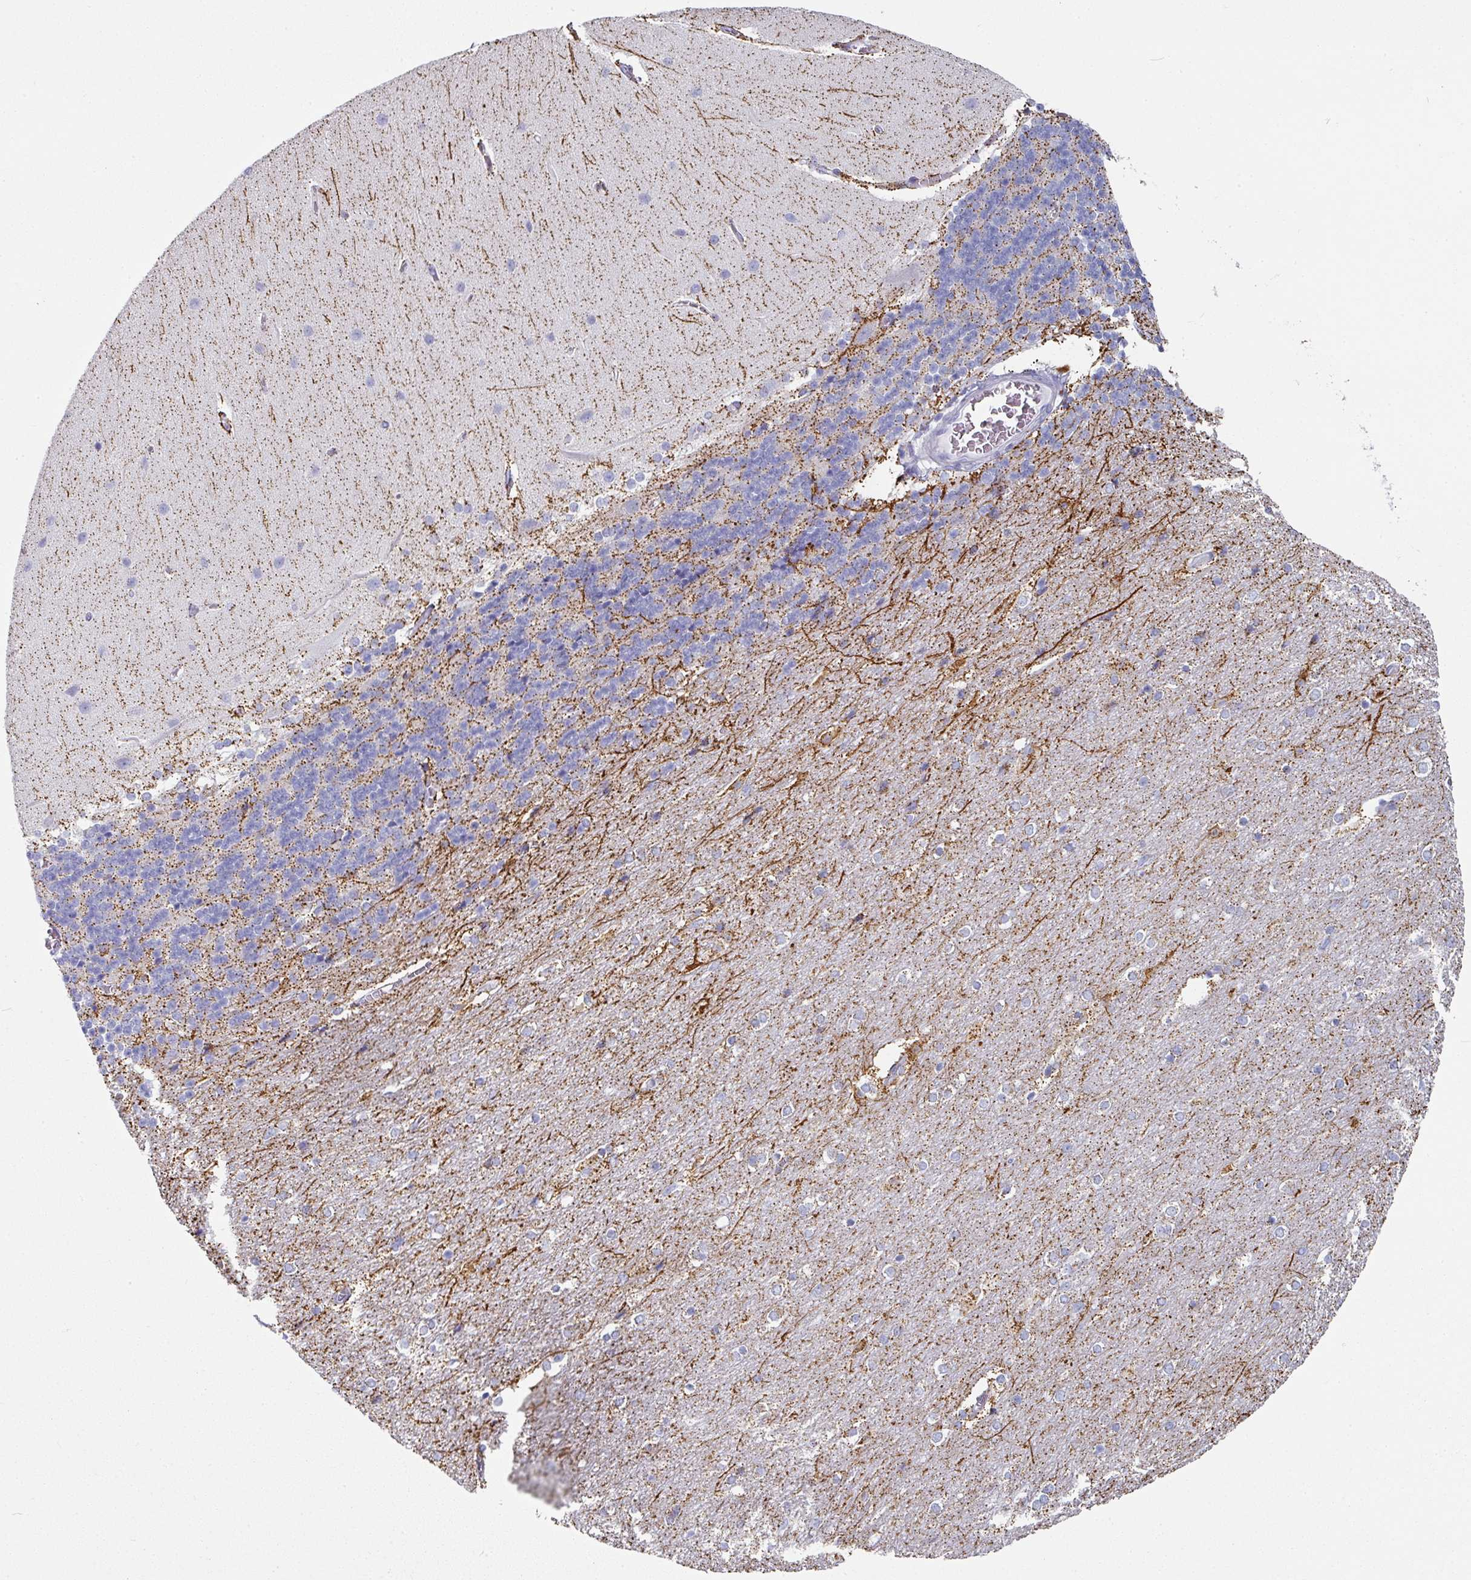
{"staining": {"intensity": "negative", "quantity": "none", "location": "none"}, "tissue": "cerebellum", "cell_type": "Cells in granular layer", "image_type": "normal", "snomed": [{"axis": "morphology", "description": "Normal tissue, NOS"}, {"axis": "topography", "description": "Cerebellum"}], "caption": "Immunohistochemistry (IHC) of unremarkable human cerebellum shows no staining in cells in granular layer. (DAB immunohistochemistry, high magnification).", "gene": "SETBP1", "patient": {"sex": "female", "age": 54}}